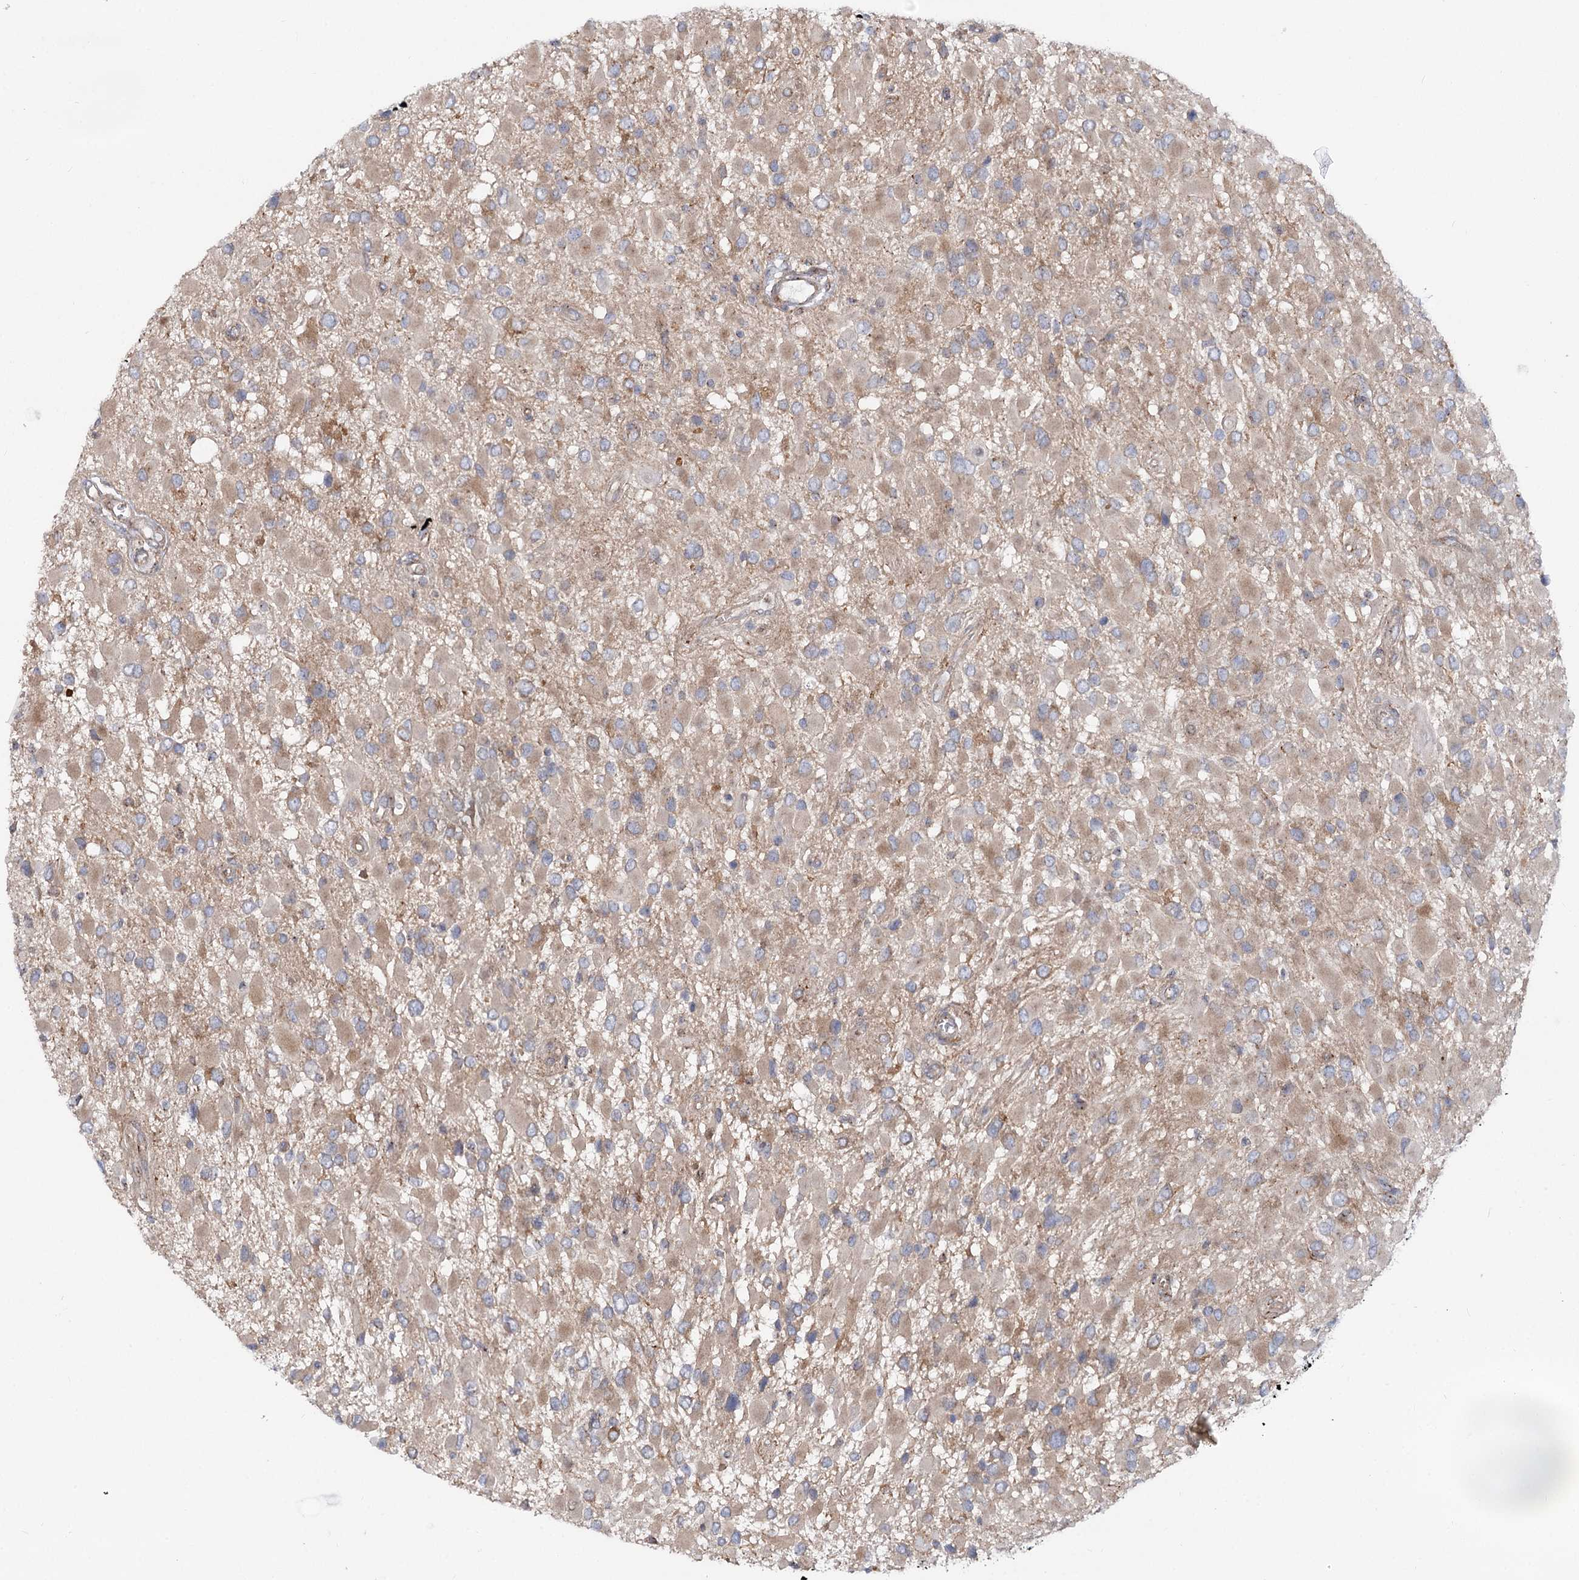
{"staining": {"intensity": "weak", "quantity": ">75%", "location": "cytoplasmic/membranous"}, "tissue": "glioma", "cell_type": "Tumor cells", "image_type": "cancer", "snomed": [{"axis": "morphology", "description": "Glioma, malignant, High grade"}, {"axis": "topography", "description": "Brain"}], "caption": "A low amount of weak cytoplasmic/membranous positivity is identified in approximately >75% of tumor cells in high-grade glioma (malignant) tissue.", "gene": "SCN11A", "patient": {"sex": "male", "age": 53}}